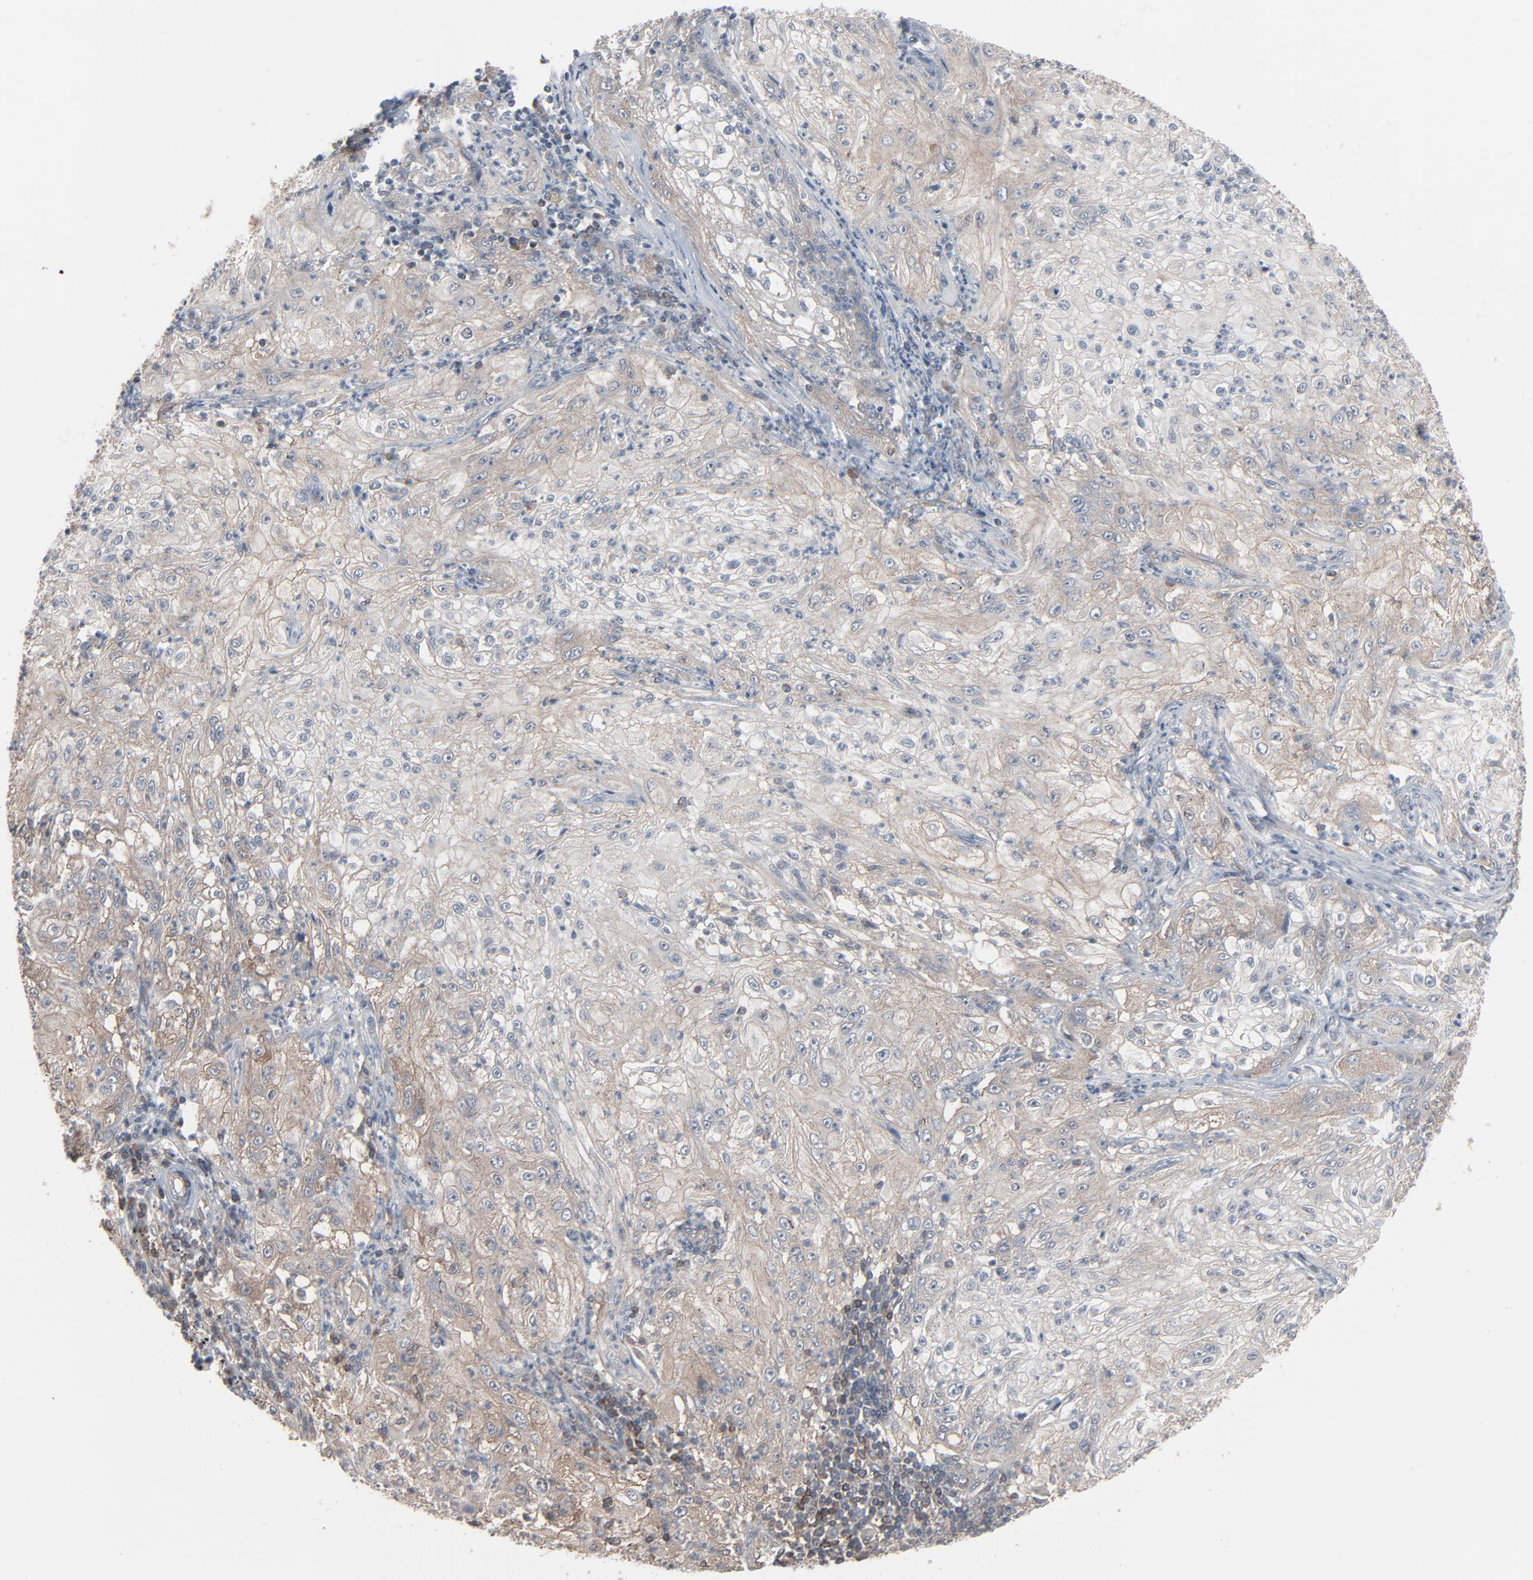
{"staining": {"intensity": "weak", "quantity": "<25%", "location": "cytoplasmic/membranous"}, "tissue": "lung cancer", "cell_type": "Tumor cells", "image_type": "cancer", "snomed": [{"axis": "morphology", "description": "Inflammation, NOS"}, {"axis": "morphology", "description": "Squamous cell carcinoma, NOS"}, {"axis": "topography", "description": "Lymph node"}, {"axis": "topography", "description": "Soft tissue"}, {"axis": "topography", "description": "Lung"}], "caption": "The IHC image has no significant positivity in tumor cells of lung cancer (squamous cell carcinoma) tissue.", "gene": "OPTN", "patient": {"sex": "male", "age": 66}}